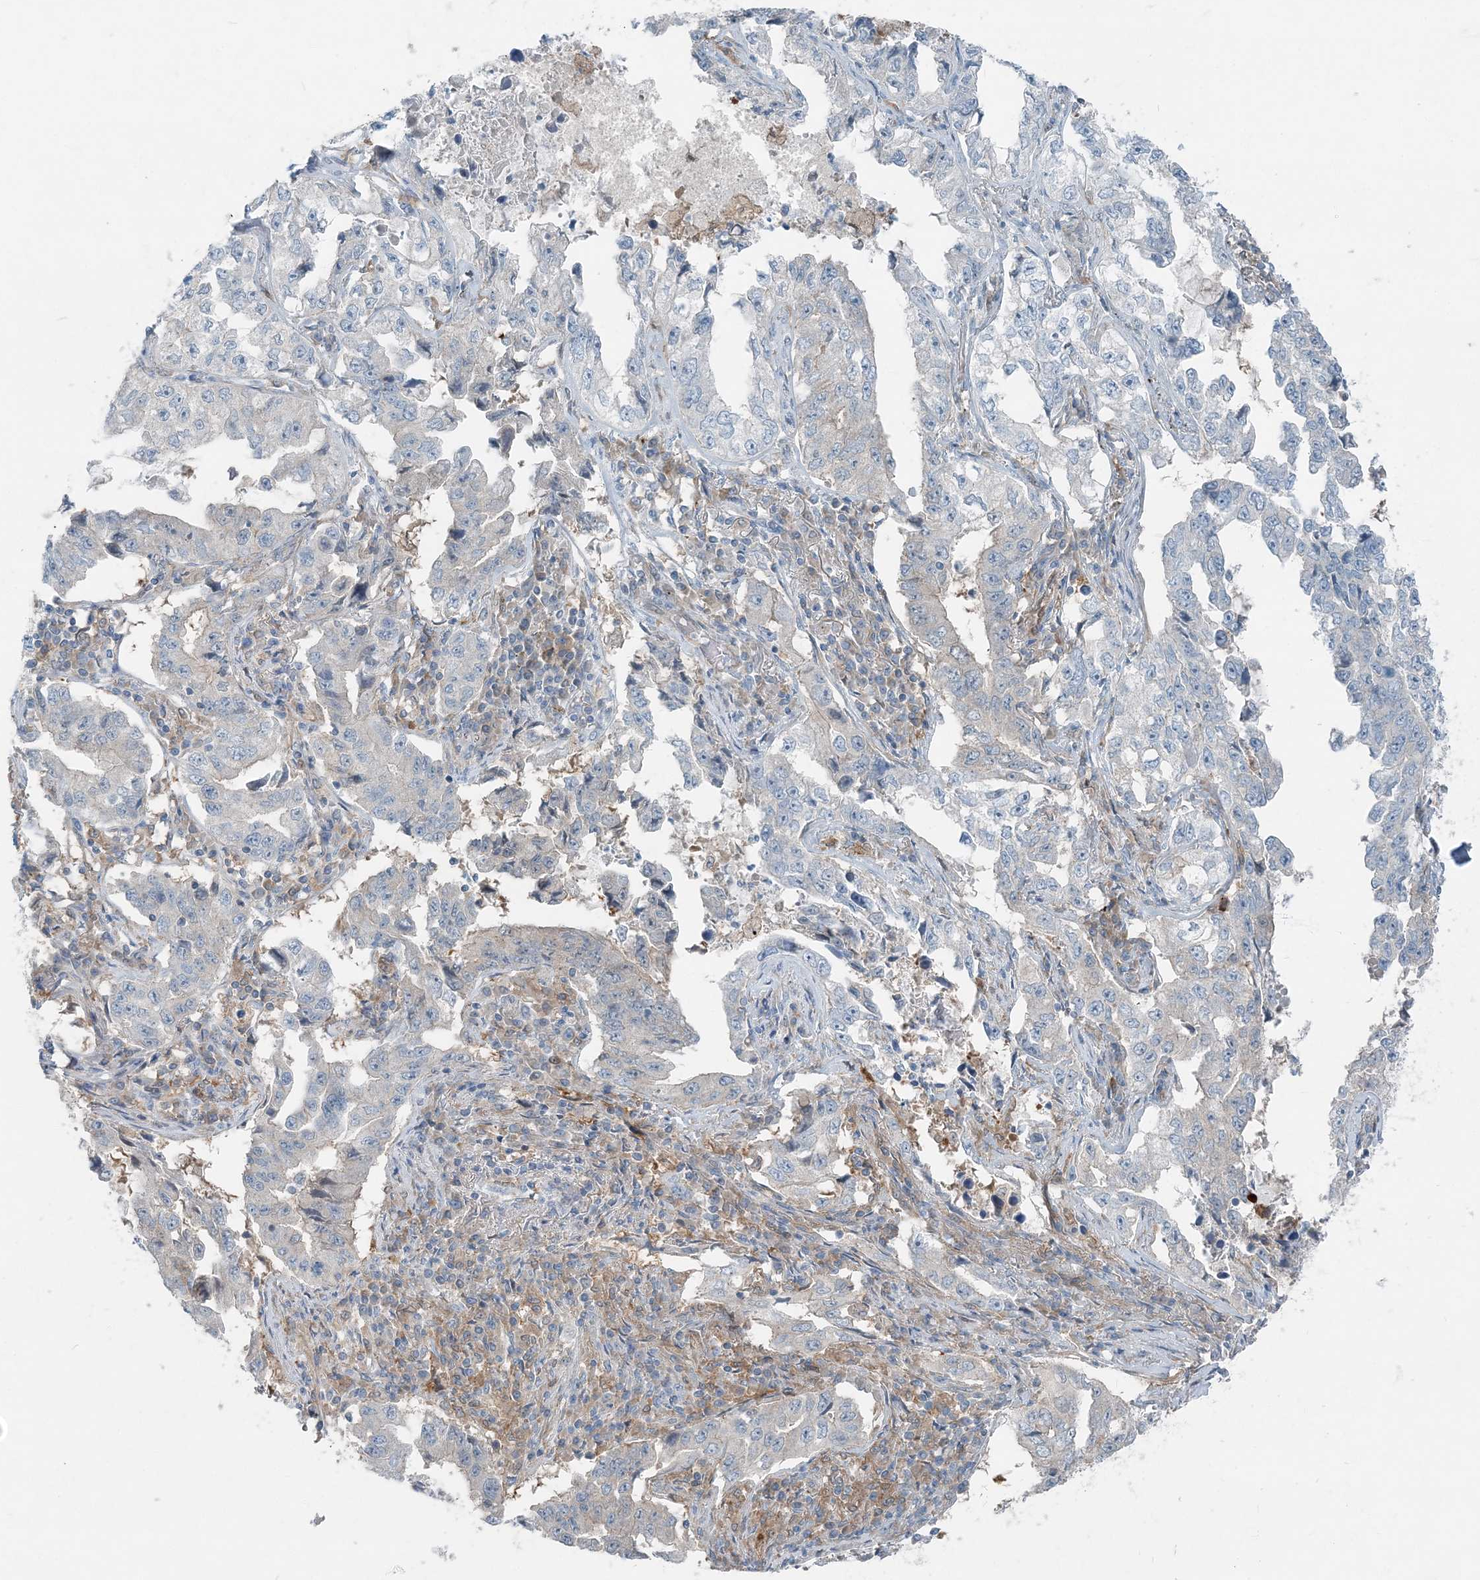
{"staining": {"intensity": "negative", "quantity": "none", "location": "none"}, "tissue": "lung cancer", "cell_type": "Tumor cells", "image_type": "cancer", "snomed": [{"axis": "morphology", "description": "Adenocarcinoma, NOS"}, {"axis": "topography", "description": "Lung"}], "caption": "Histopathology image shows no protein expression in tumor cells of lung cancer tissue.", "gene": "ARMH1", "patient": {"sex": "female", "age": 51}}